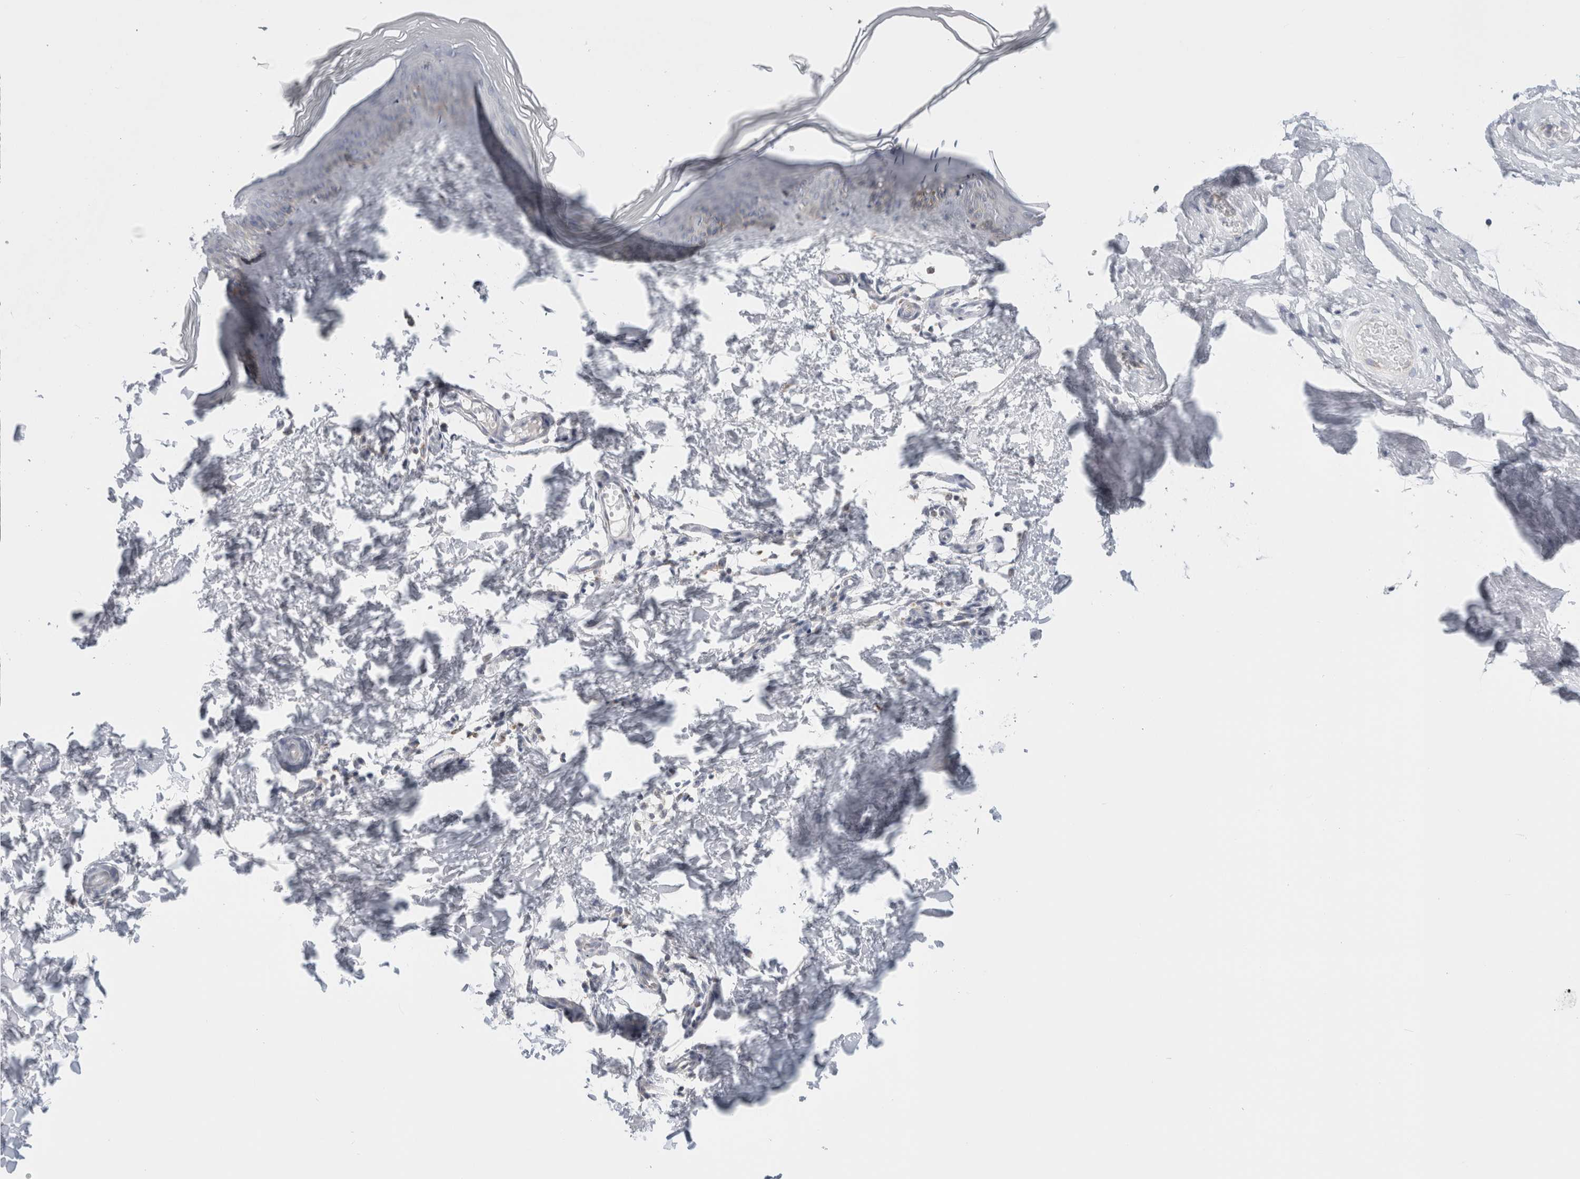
{"staining": {"intensity": "negative", "quantity": "none", "location": "none"}, "tissue": "skin", "cell_type": "Fibroblasts", "image_type": "normal", "snomed": [{"axis": "morphology", "description": "Normal tissue, NOS"}, {"axis": "topography", "description": "Skin"}], "caption": "Immunohistochemistry photomicrograph of benign skin: human skin stained with DAB shows no significant protein staining in fibroblasts.", "gene": "FAHD1", "patient": {"sex": "female", "age": 27}}